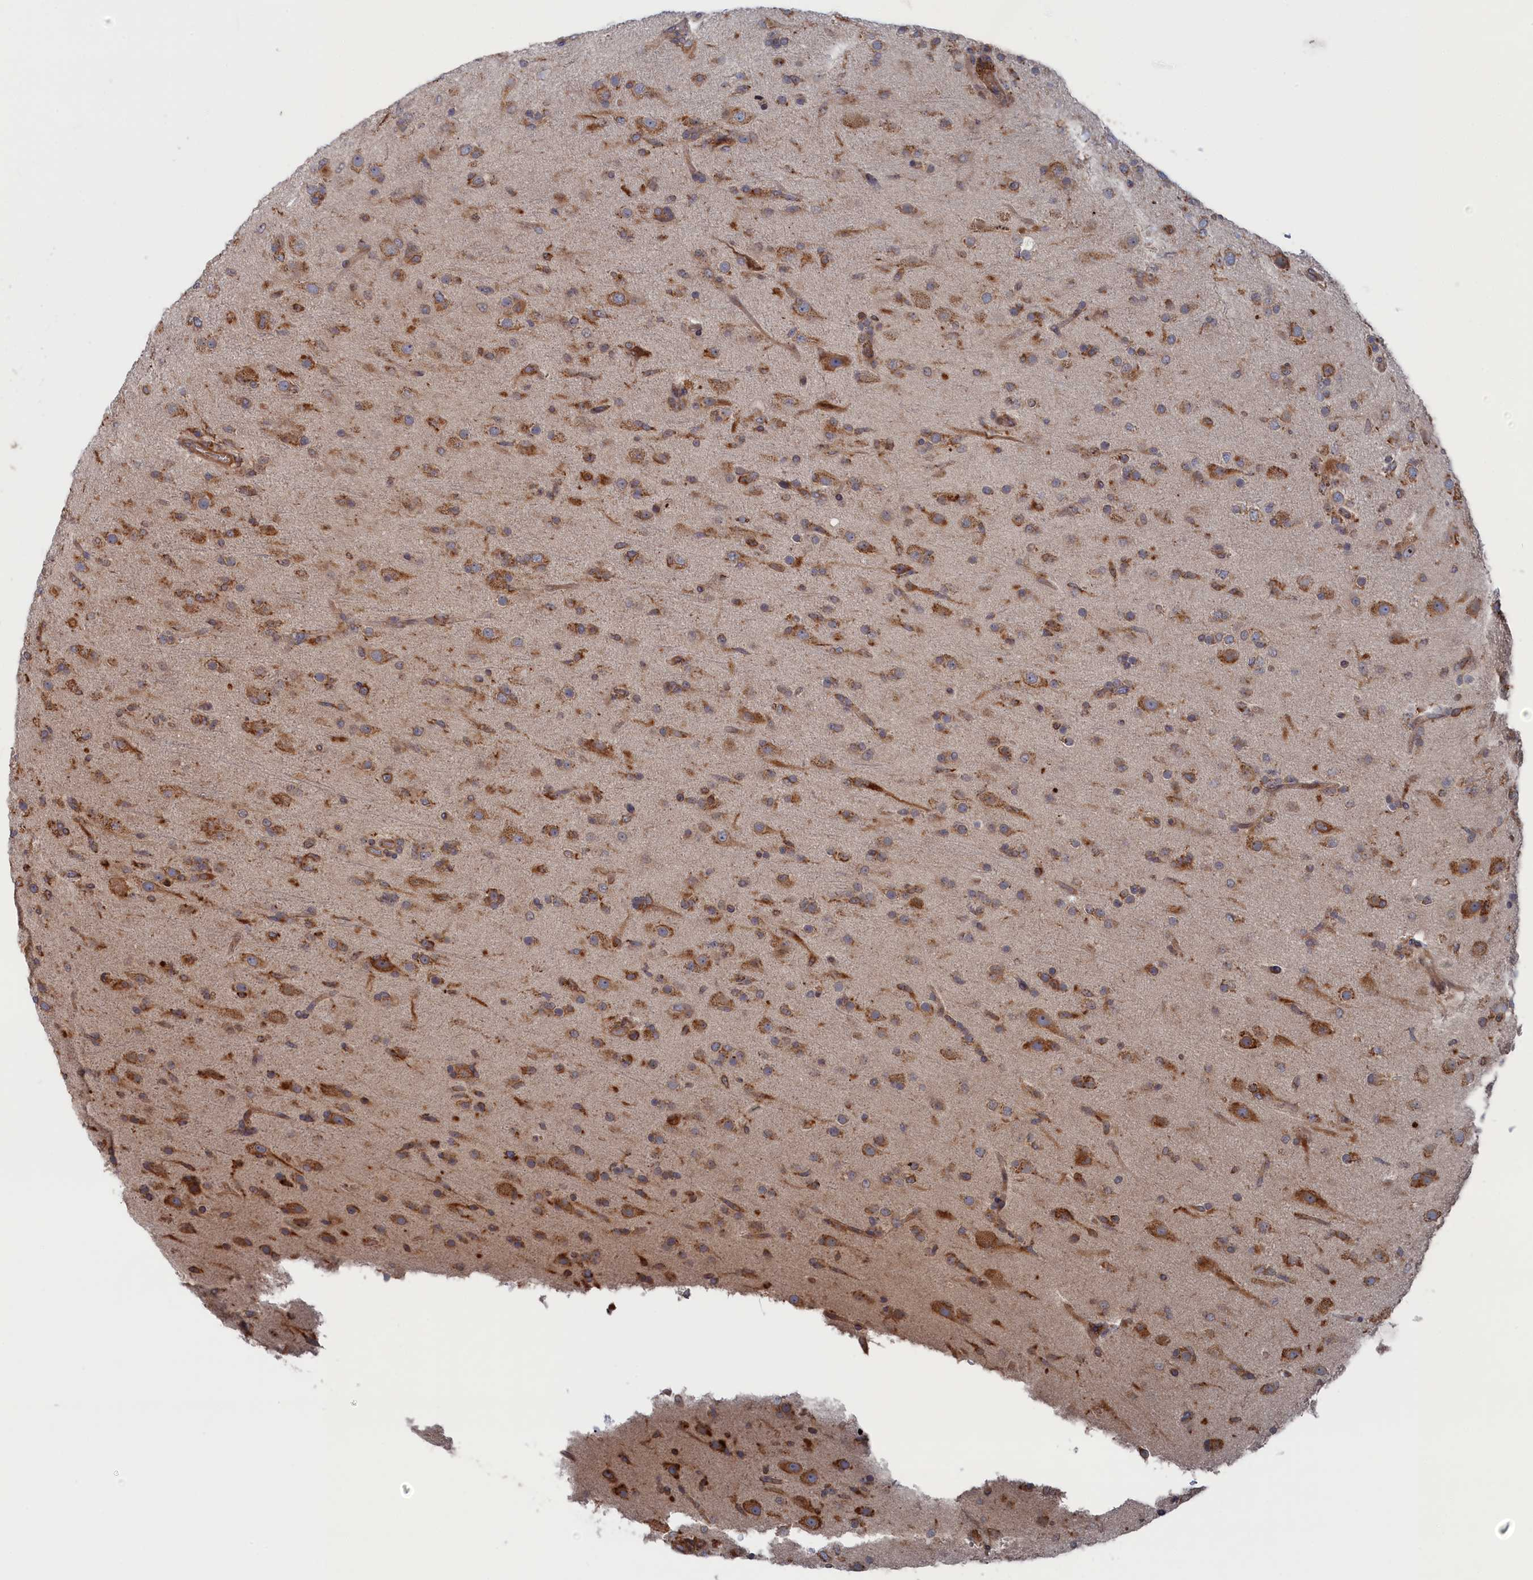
{"staining": {"intensity": "moderate", "quantity": ">75%", "location": "cytoplasmic/membranous"}, "tissue": "glioma", "cell_type": "Tumor cells", "image_type": "cancer", "snomed": [{"axis": "morphology", "description": "Glioma, malignant, Low grade"}, {"axis": "topography", "description": "Brain"}], "caption": "High-magnification brightfield microscopy of glioma stained with DAB (3,3'-diaminobenzidine) (brown) and counterstained with hematoxylin (blue). tumor cells exhibit moderate cytoplasmic/membranous staining is seen in about>75% of cells.", "gene": "BPIFB6", "patient": {"sex": "male", "age": 65}}